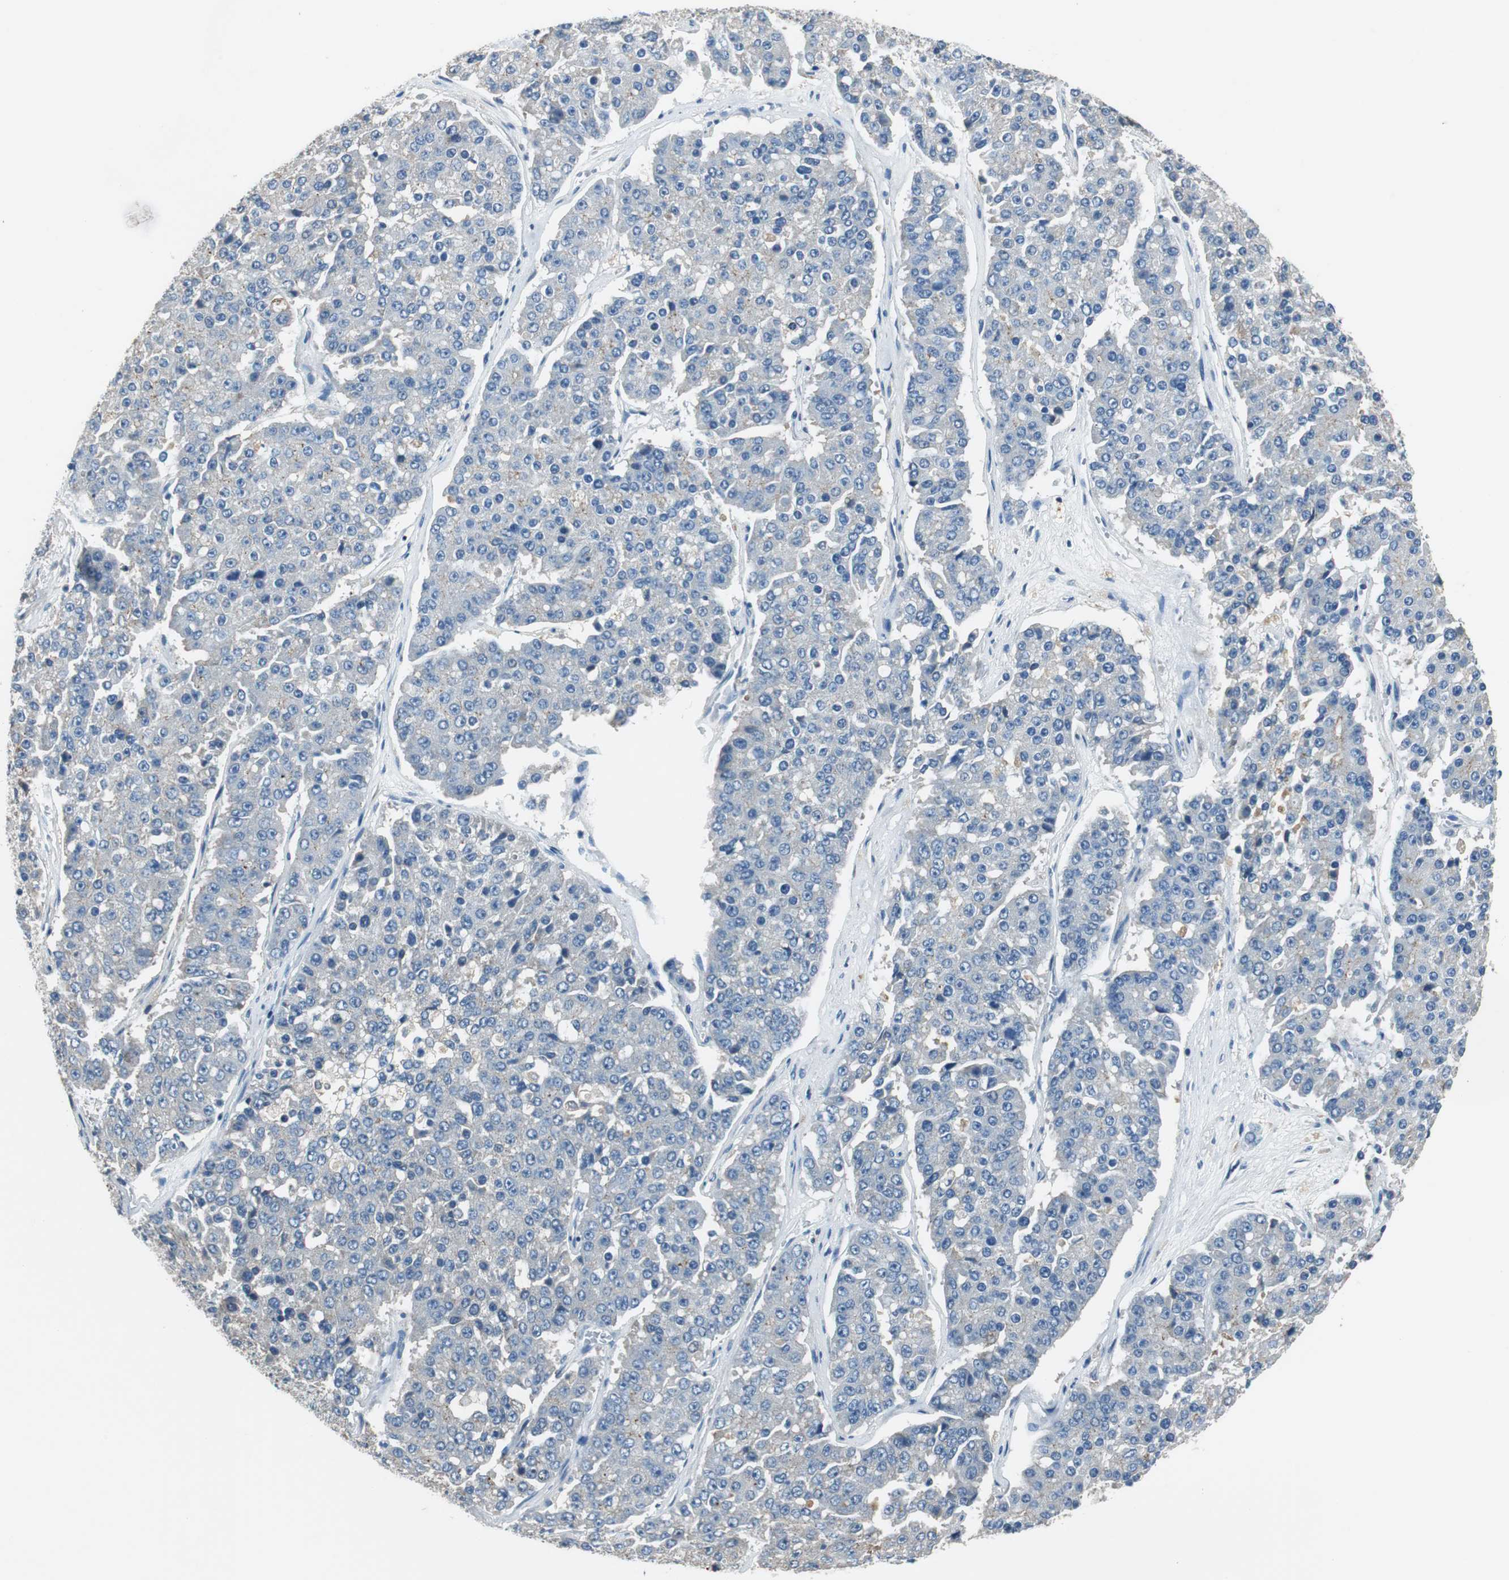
{"staining": {"intensity": "negative", "quantity": "none", "location": "none"}, "tissue": "pancreatic cancer", "cell_type": "Tumor cells", "image_type": "cancer", "snomed": [{"axis": "morphology", "description": "Adenocarcinoma, NOS"}, {"axis": "topography", "description": "Pancreas"}], "caption": "Pancreatic adenocarcinoma was stained to show a protein in brown. There is no significant staining in tumor cells.", "gene": "PRKCA", "patient": {"sex": "male", "age": 50}}